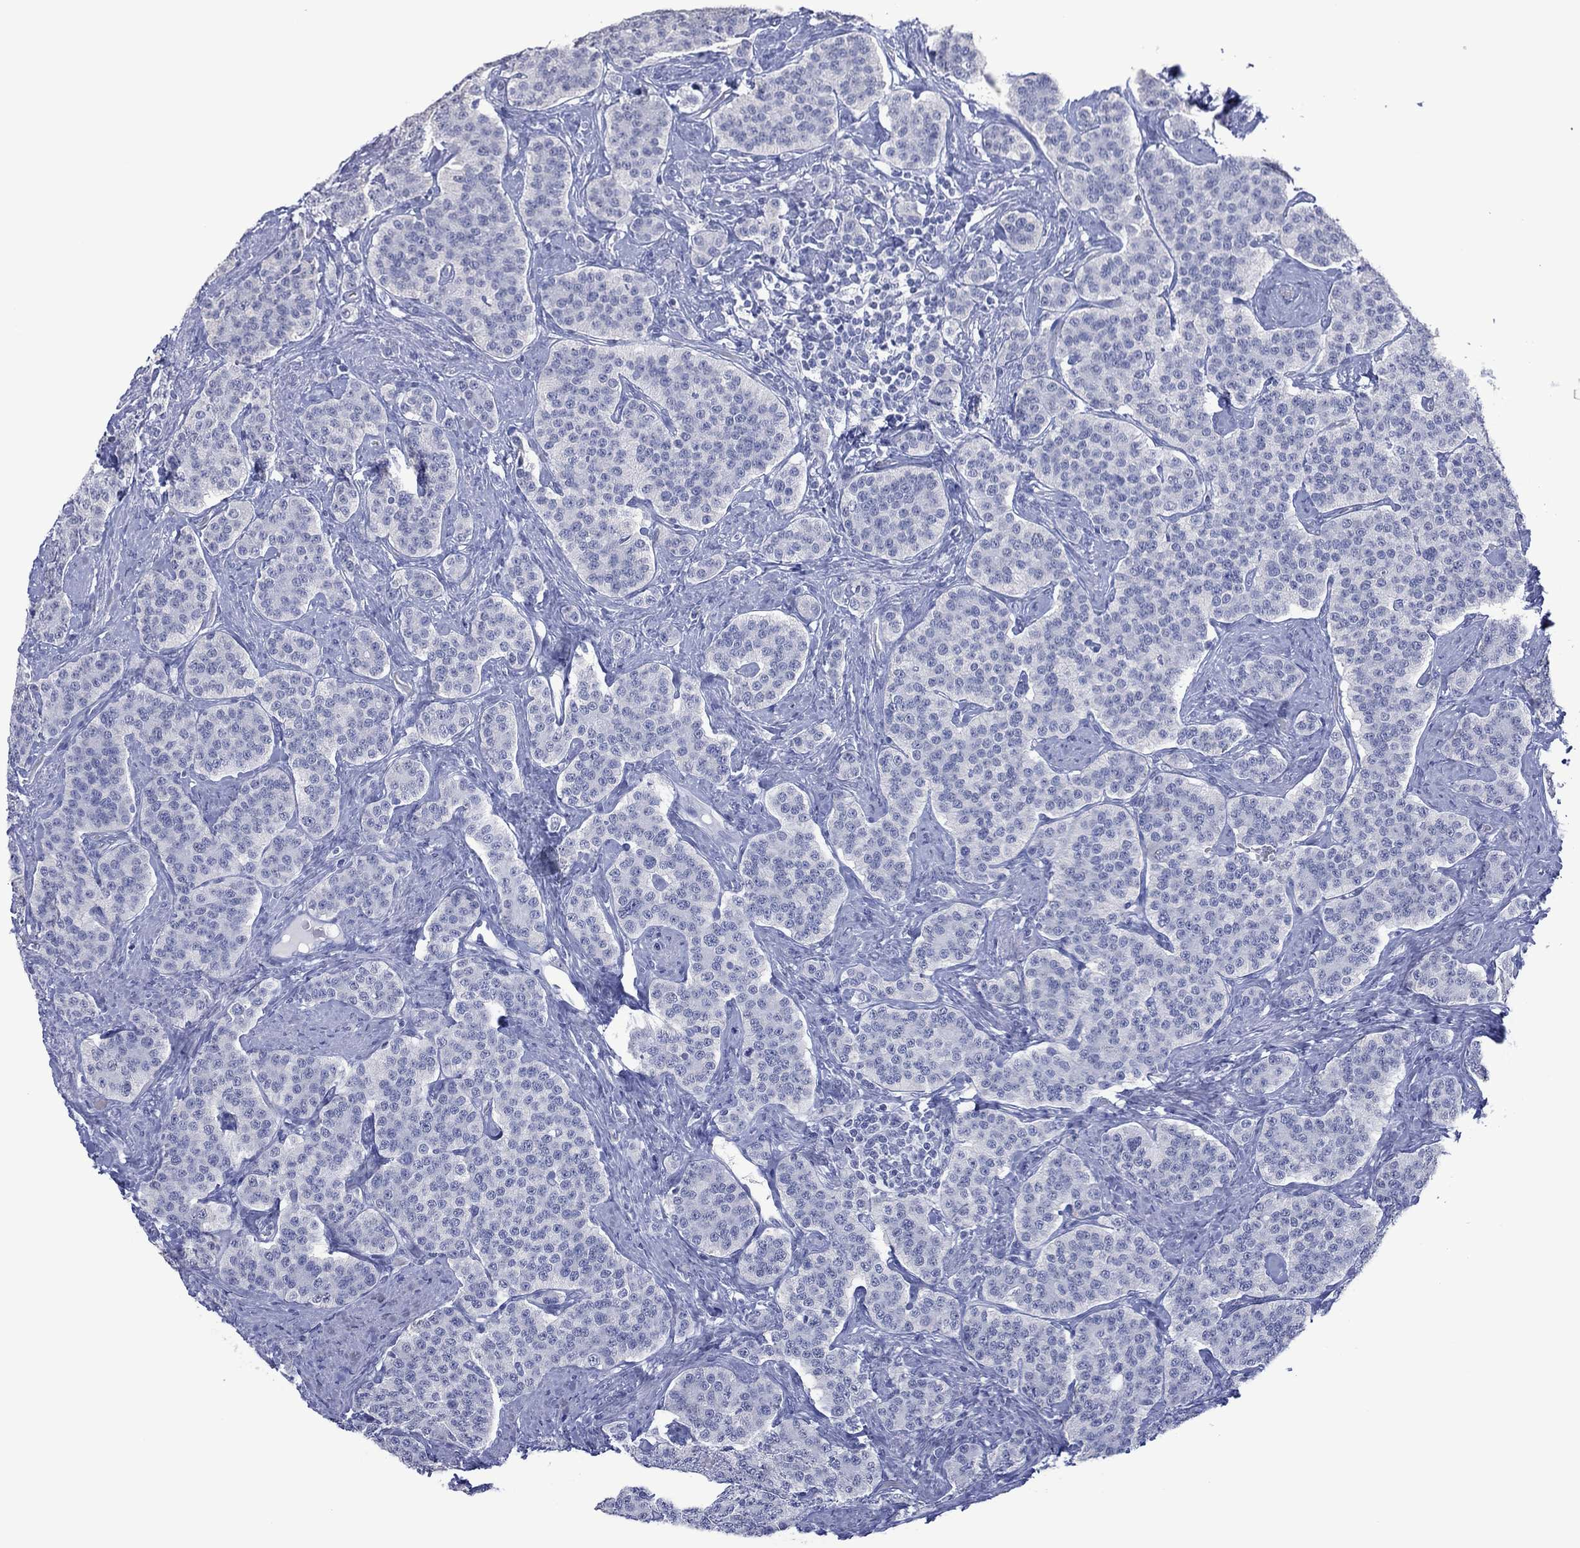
{"staining": {"intensity": "negative", "quantity": "none", "location": "none"}, "tissue": "carcinoid", "cell_type": "Tumor cells", "image_type": "cancer", "snomed": [{"axis": "morphology", "description": "Carcinoid, malignant, NOS"}, {"axis": "topography", "description": "Small intestine"}], "caption": "Tumor cells show no significant protein staining in carcinoid.", "gene": "UTF1", "patient": {"sex": "female", "age": 58}}